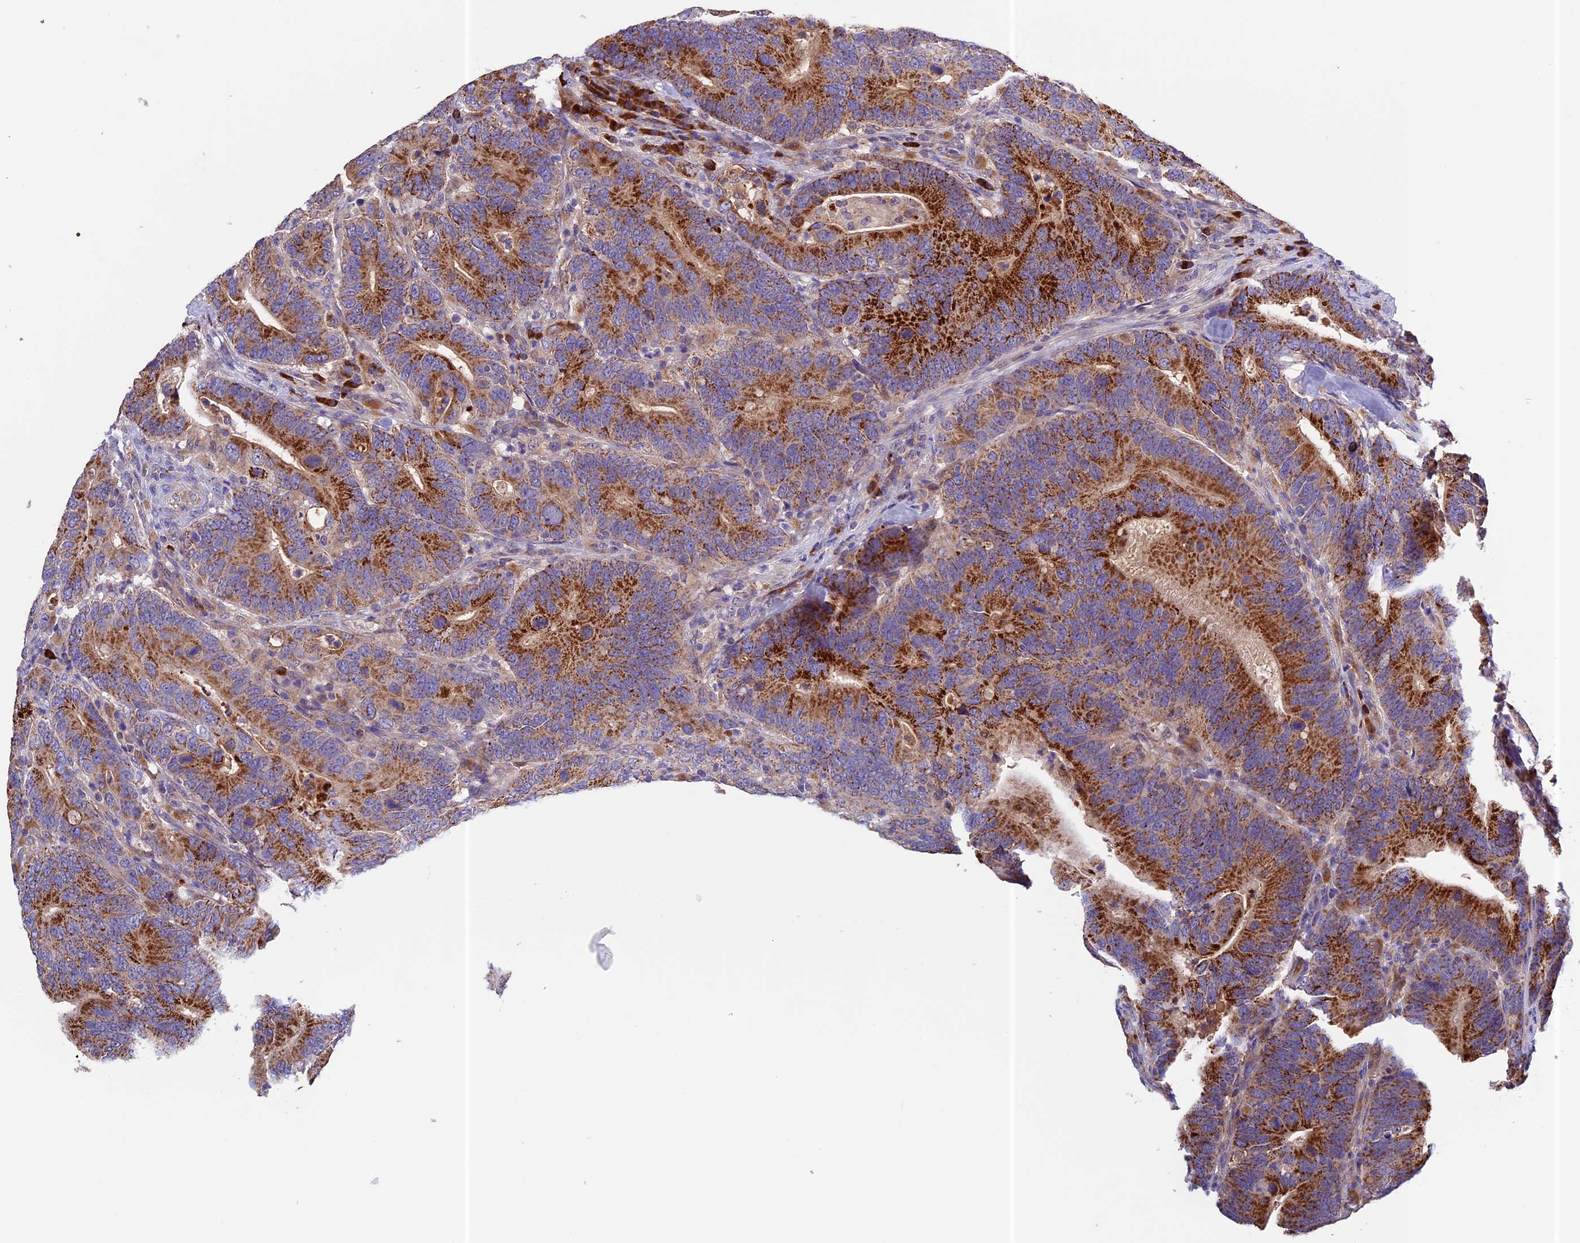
{"staining": {"intensity": "strong", "quantity": ">75%", "location": "cytoplasmic/membranous"}, "tissue": "colorectal cancer", "cell_type": "Tumor cells", "image_type": "cancer", "snomed": [{"axis": "morphology", "description": "Adenocarcinoma, NOS"}, {"axis": "topography", "description": "Colon"}], "caption": "Immunohistochemical staining of human colorectal cancer reveals high levels of strong cytoplasmic/membranous protein expression in about >75% of tumor cells. (DAB (3,3'-diaminobenzidine) IHC, brown staining for protein, blue staining for nuclei).", "gene": "METTL22", "patient": {"sex": "female", "age": 66}}